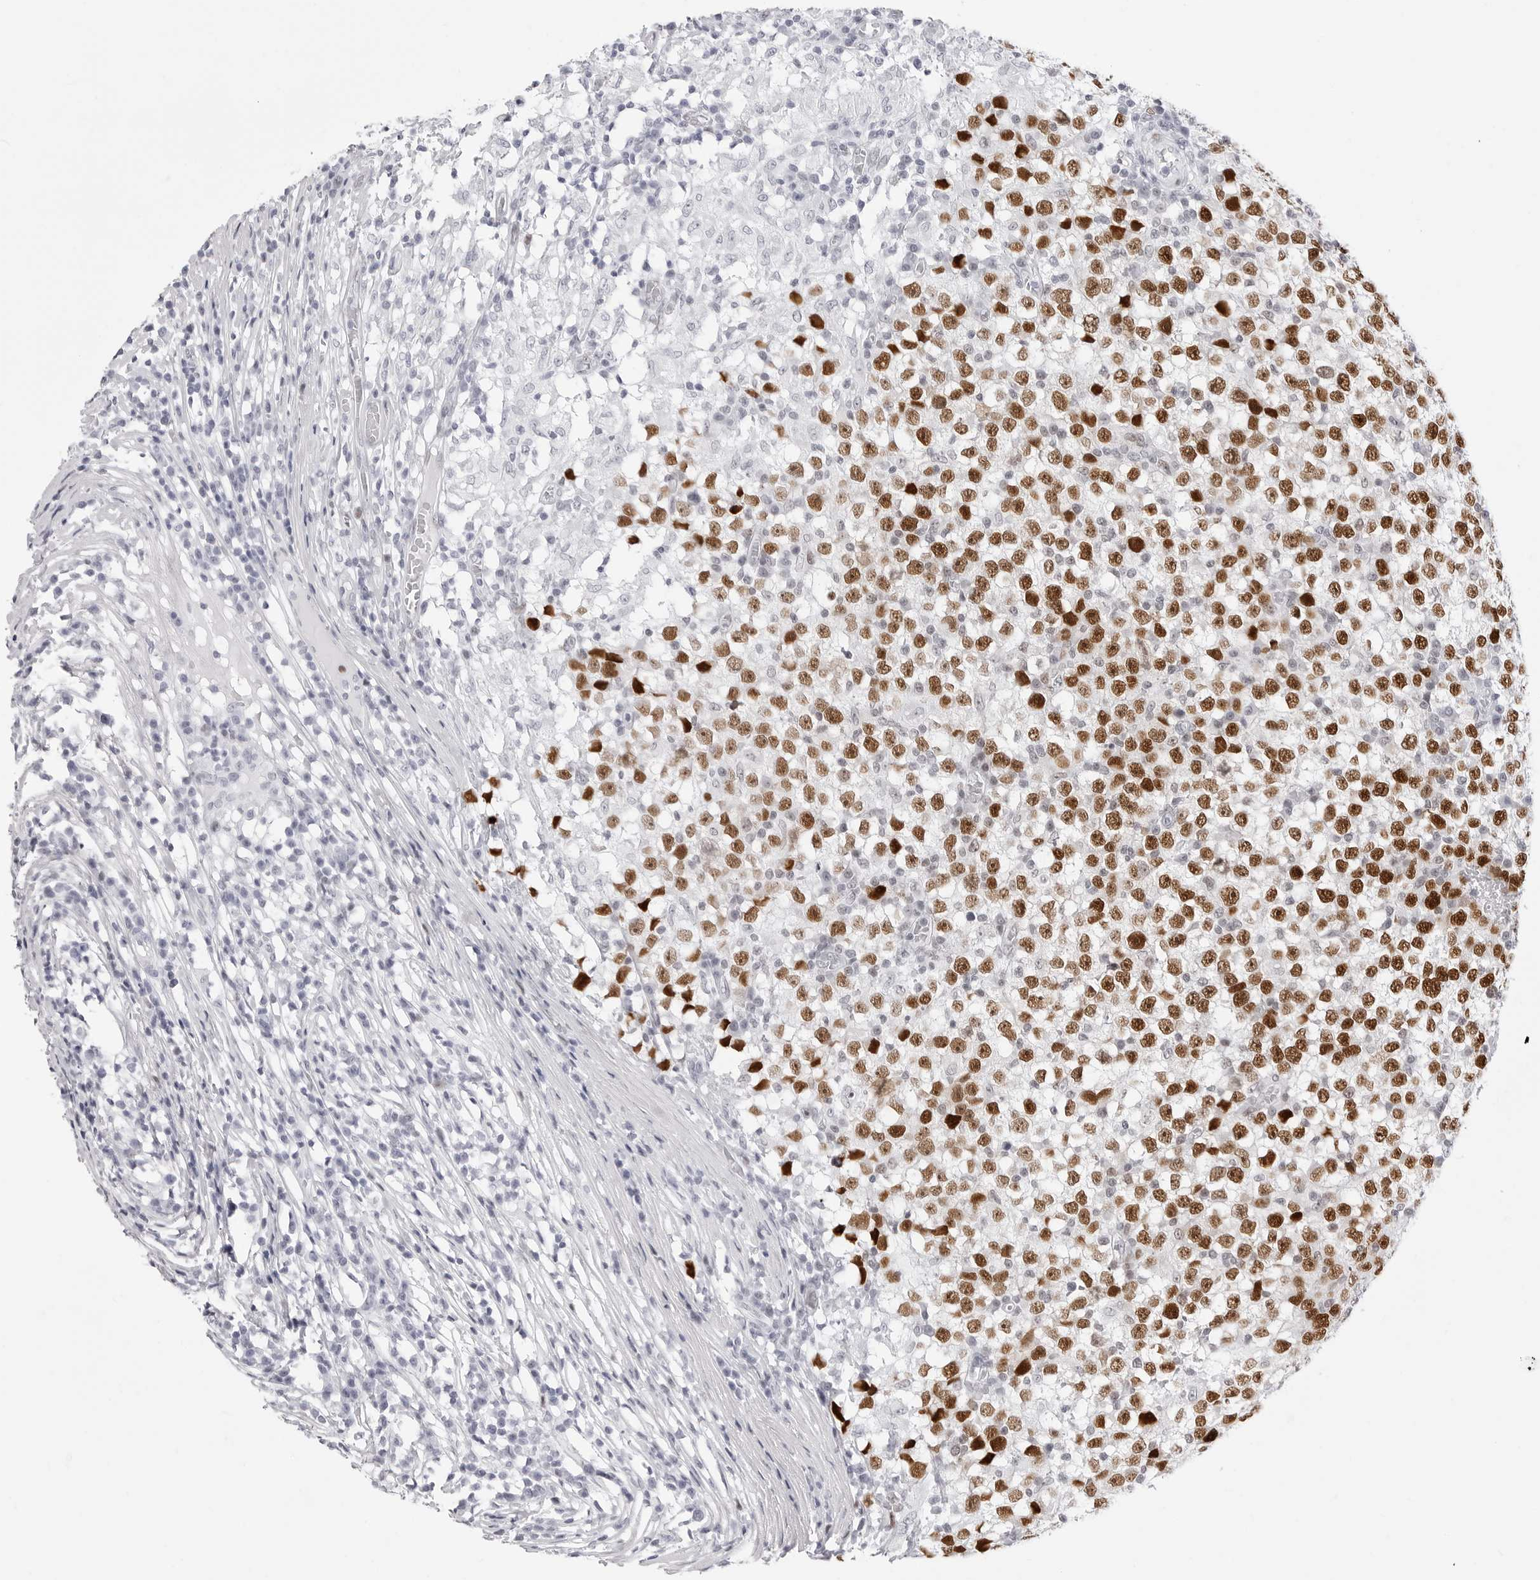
{"staining": {"intensity": "strong", "quantity": ">75%", "location": "nuclear"}, "tissue": "testis cancer", "cell_type": "Tumor cells", "image_type": "cancer", "snomed": [{"axis": "morphology", "description": "Seminoma, NOS"}, {"axis": "topography", "description": "Testis"}], "caption": "Strong nuclear expression for a protein is seen in about >75% of tumor cells of testis cancer (seminoma) using immunohistochemistry.", "gene": "NASP", "patient": {"sex": "male", "age": 65}}